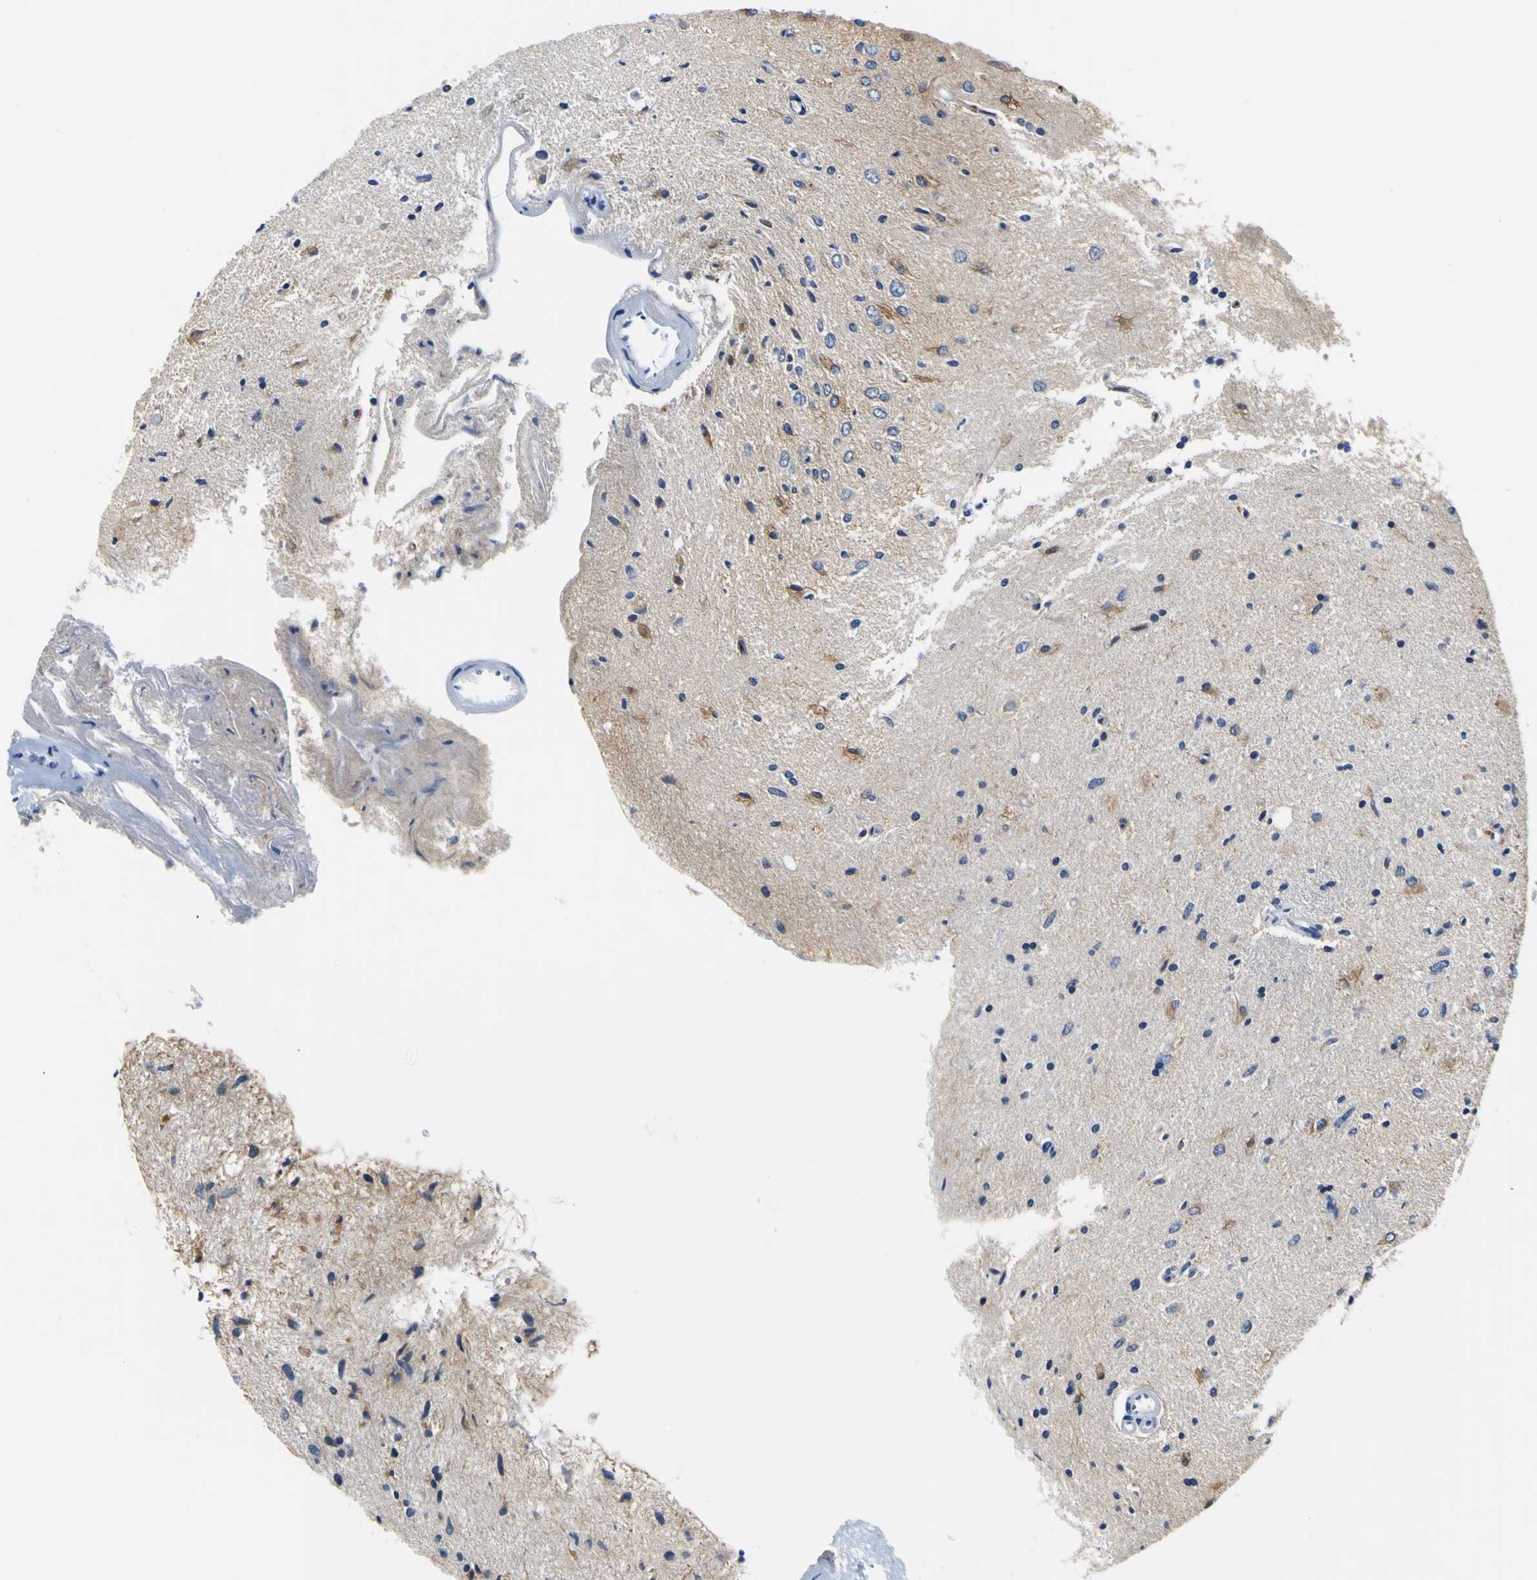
{"staining": {"intensity": "moderate", "quantity": "<25%", "location": "cytoplasmic/membranous"}, "tissue": "glioma", "cell_type": "Tumor cells", "image_type": "cancer", "snomed": [{"axis": "morphology", "description": "Glioma, malignant, Low grade"}, {"axis": "topography", "description": "Brain"}], "caption": "Malignant glioma (low-grade) was stained to show a protein in brown. There is low levels of moderate cytoplasmic/membranous staining in about <25% of tumor cells.", "gene": "TNIK", "patient": {"sex": "male", "age": 77}}